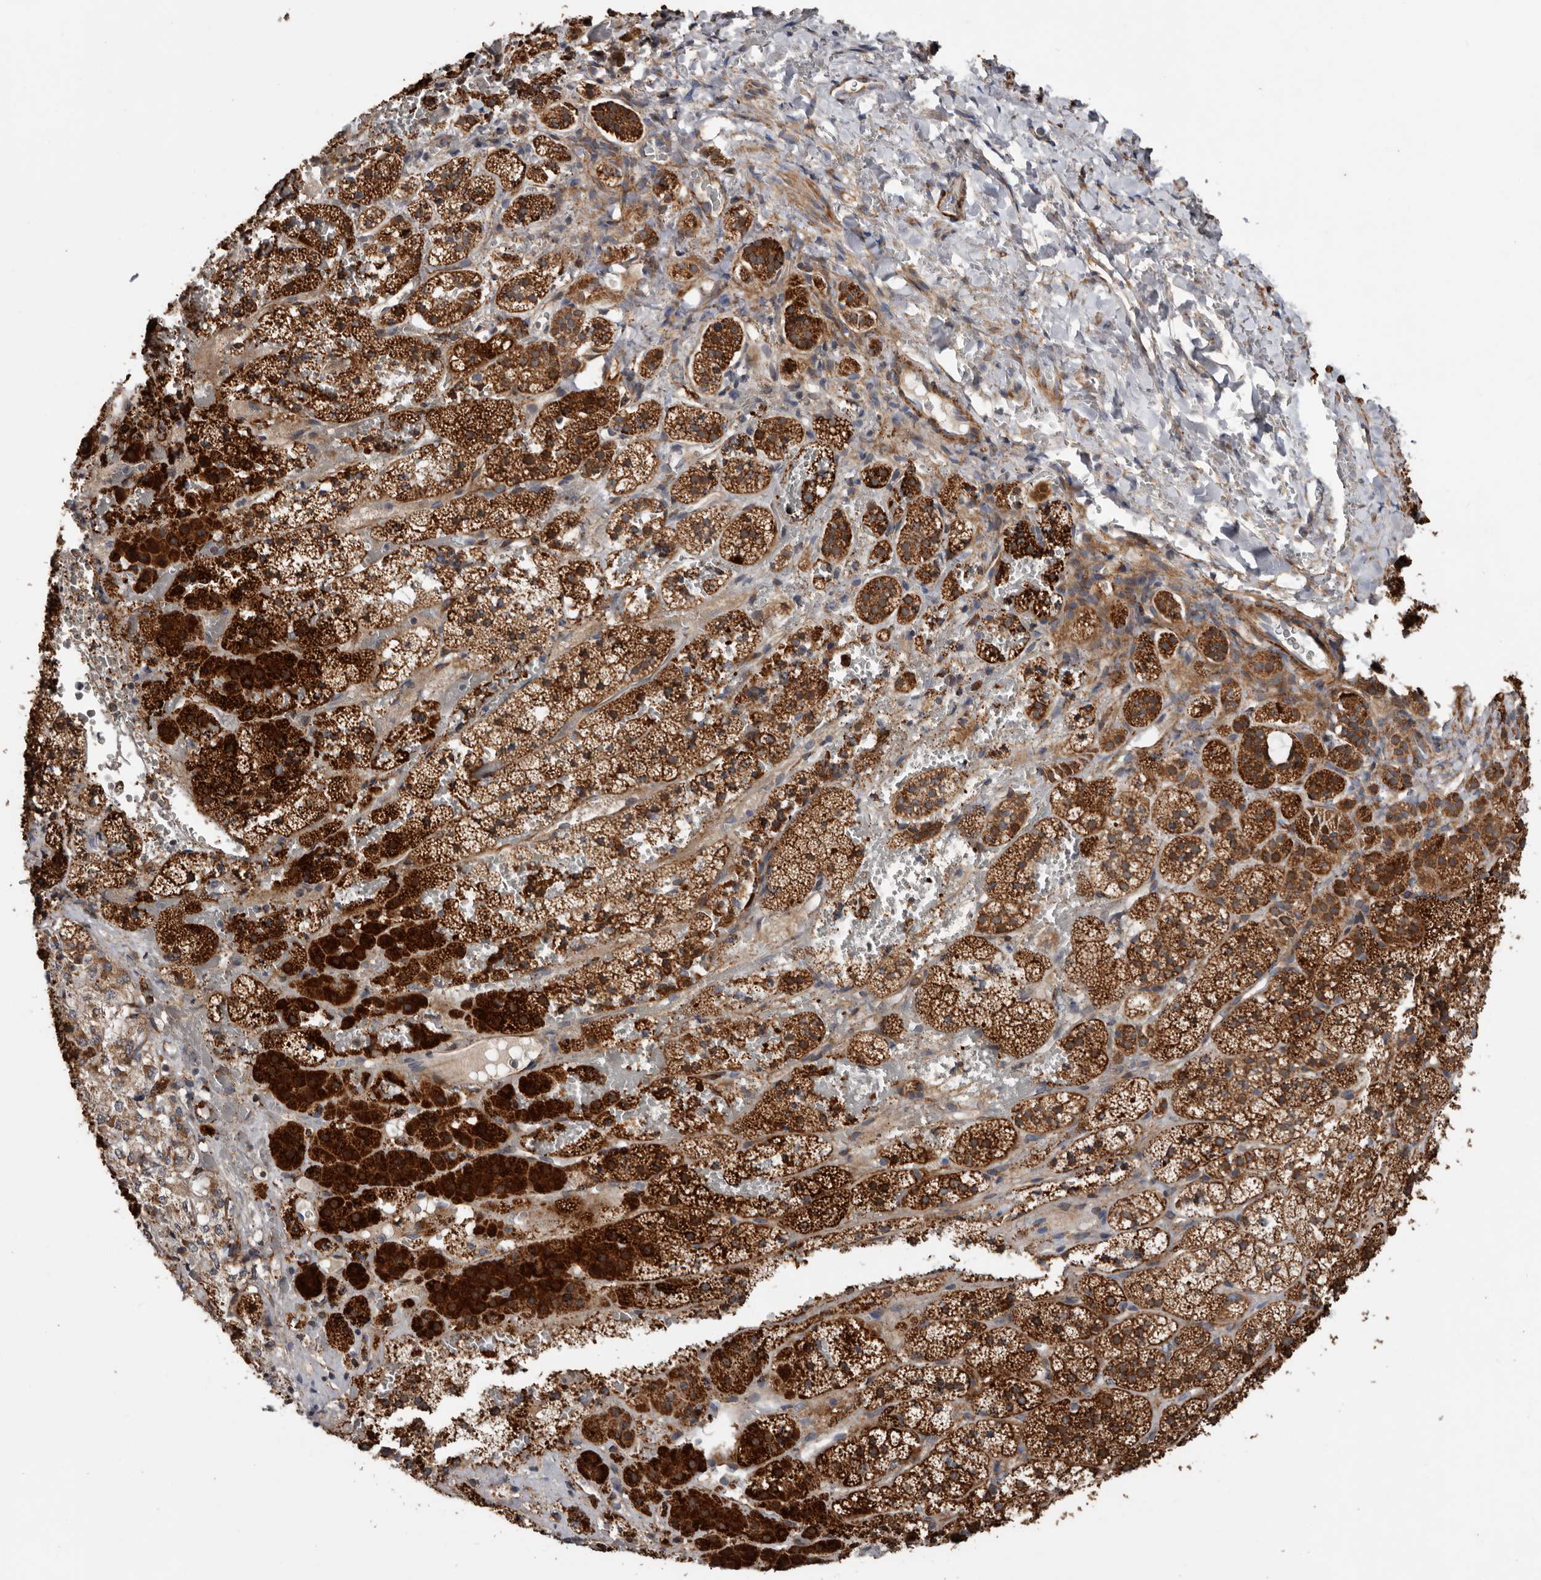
{"staining": {"intensity": "strong", "quantity": ">75%", "location": "cytoplasmic/membranous"}, "tissue": "adrenal gland", "cell_type": "Glandular cells", "image_type": "normal", "snomed": [{"axis": "morphology", "description": "Normal tissue, NOS"}, {"axis": "topography", "description": "Adrenal gland"}], "caption": "High-power microscopy captured an IHC image of benign adrenal gland, revealing strong cytoplasmic/membranous expression in about >75% of glandular cells. The staining was performed using DAB (3,3'-diaminobenzidine) to visualize the protein expression in brown, while the nuclei were stained in blue with hematoxylin (Magnification: 20x).", "gene": "PROKR1", "patient": {"sex": "female", "age": 44}}